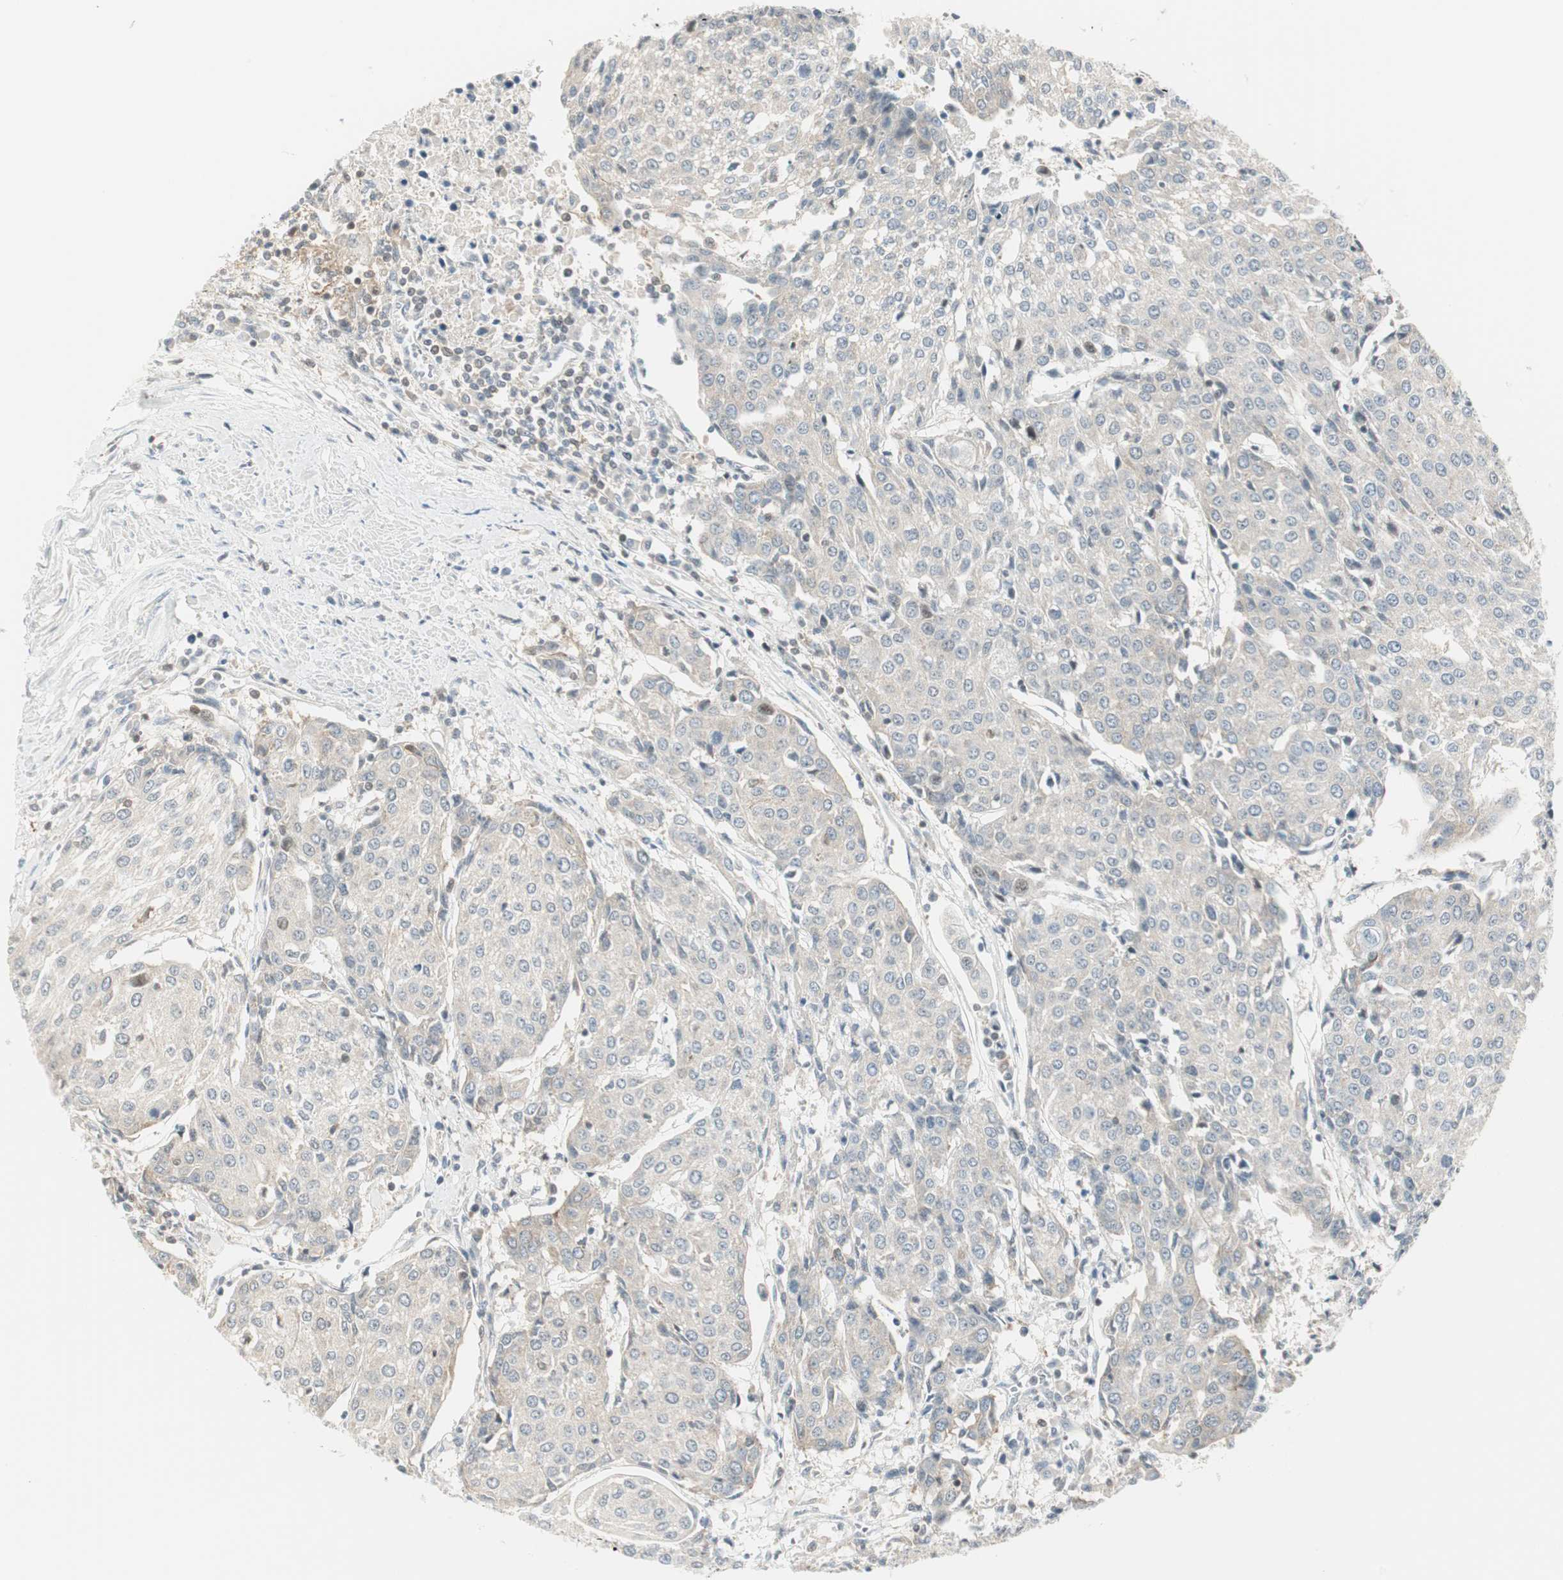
{"staining": {"intensity": "weak", "quantity": ">75%", "location": "cytoplasmic/membranous"}, "tissue": "urothelial cancer", "cell_type": "Tumor cells", "image_type": "cancer", "snomed": [{"axis": "morphology", "description": "Urothelial carcinoma, High grade"}, {"axis": "topography", "description": "Urinary bladder"}], "caption": "A photomicrograph showing weak cytoplasmic/membranous expression in approximately >75% of tumor cells in high-grade urothelial carcinoma, as visualized by brown immunohistochemical staining.", "gene": "PPP1CA", "patient": {"sex": "female", "age": 85}}